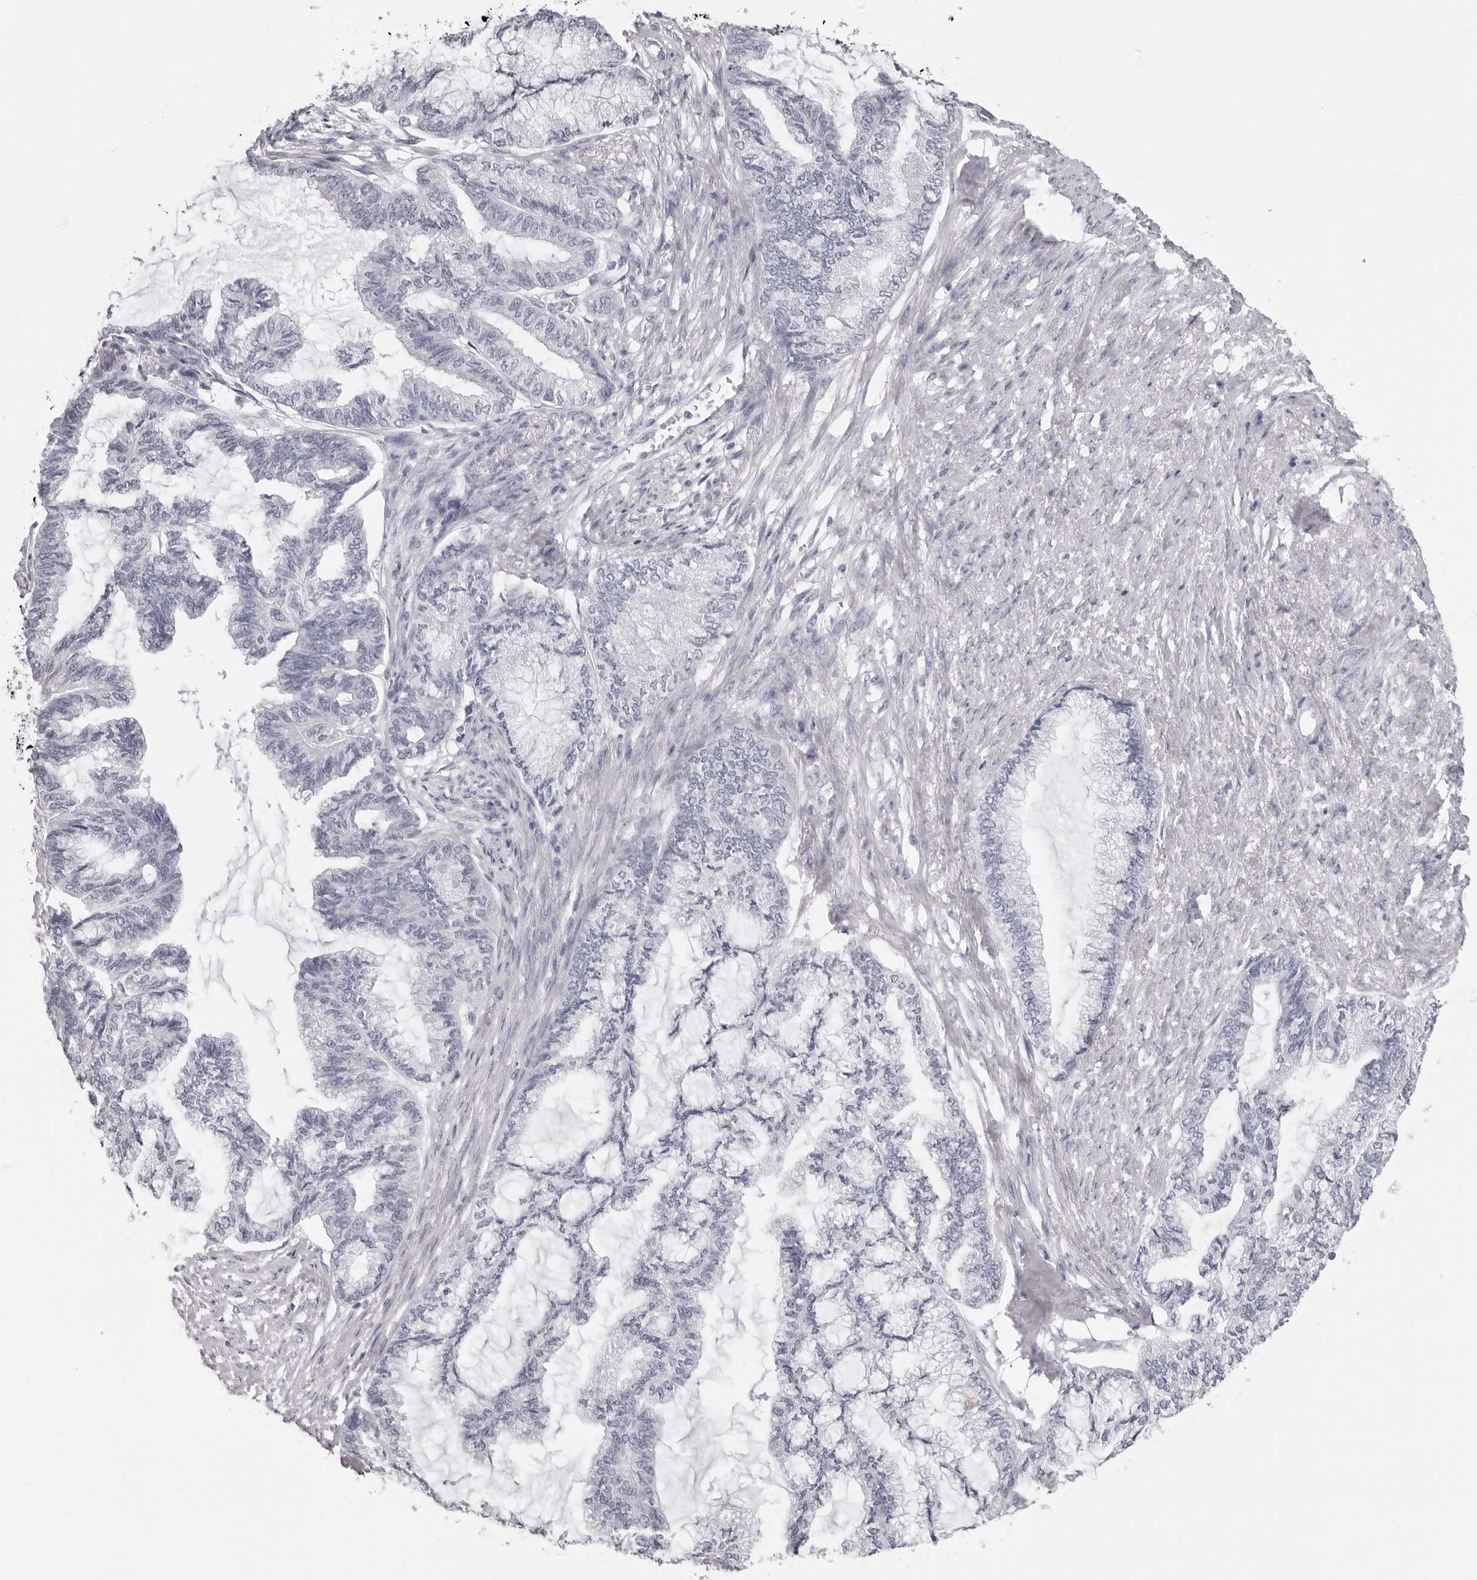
{"staining": {"intensity": "negative", "quantity": "none", "location": "none"}, "tissue": "endometrial cancer", "cell_type": "Tumor cells", "image_type": "cancer", "snomed": [{"axis": "morphology", "description": "Adenocarcinoma, NOS"}, {"axis": "topography", "description": "Endometrium"}], "caption": "This photomicrograph is of adenocarcinoma (endometrial) stained with immunohistochemistry (IHC) to label a protein in brown with the nuclei are counter-stained blue. There is no staining in tumor cells.", "gene": "DNALI1", "patient": {"sex": "female", "age": 86}}